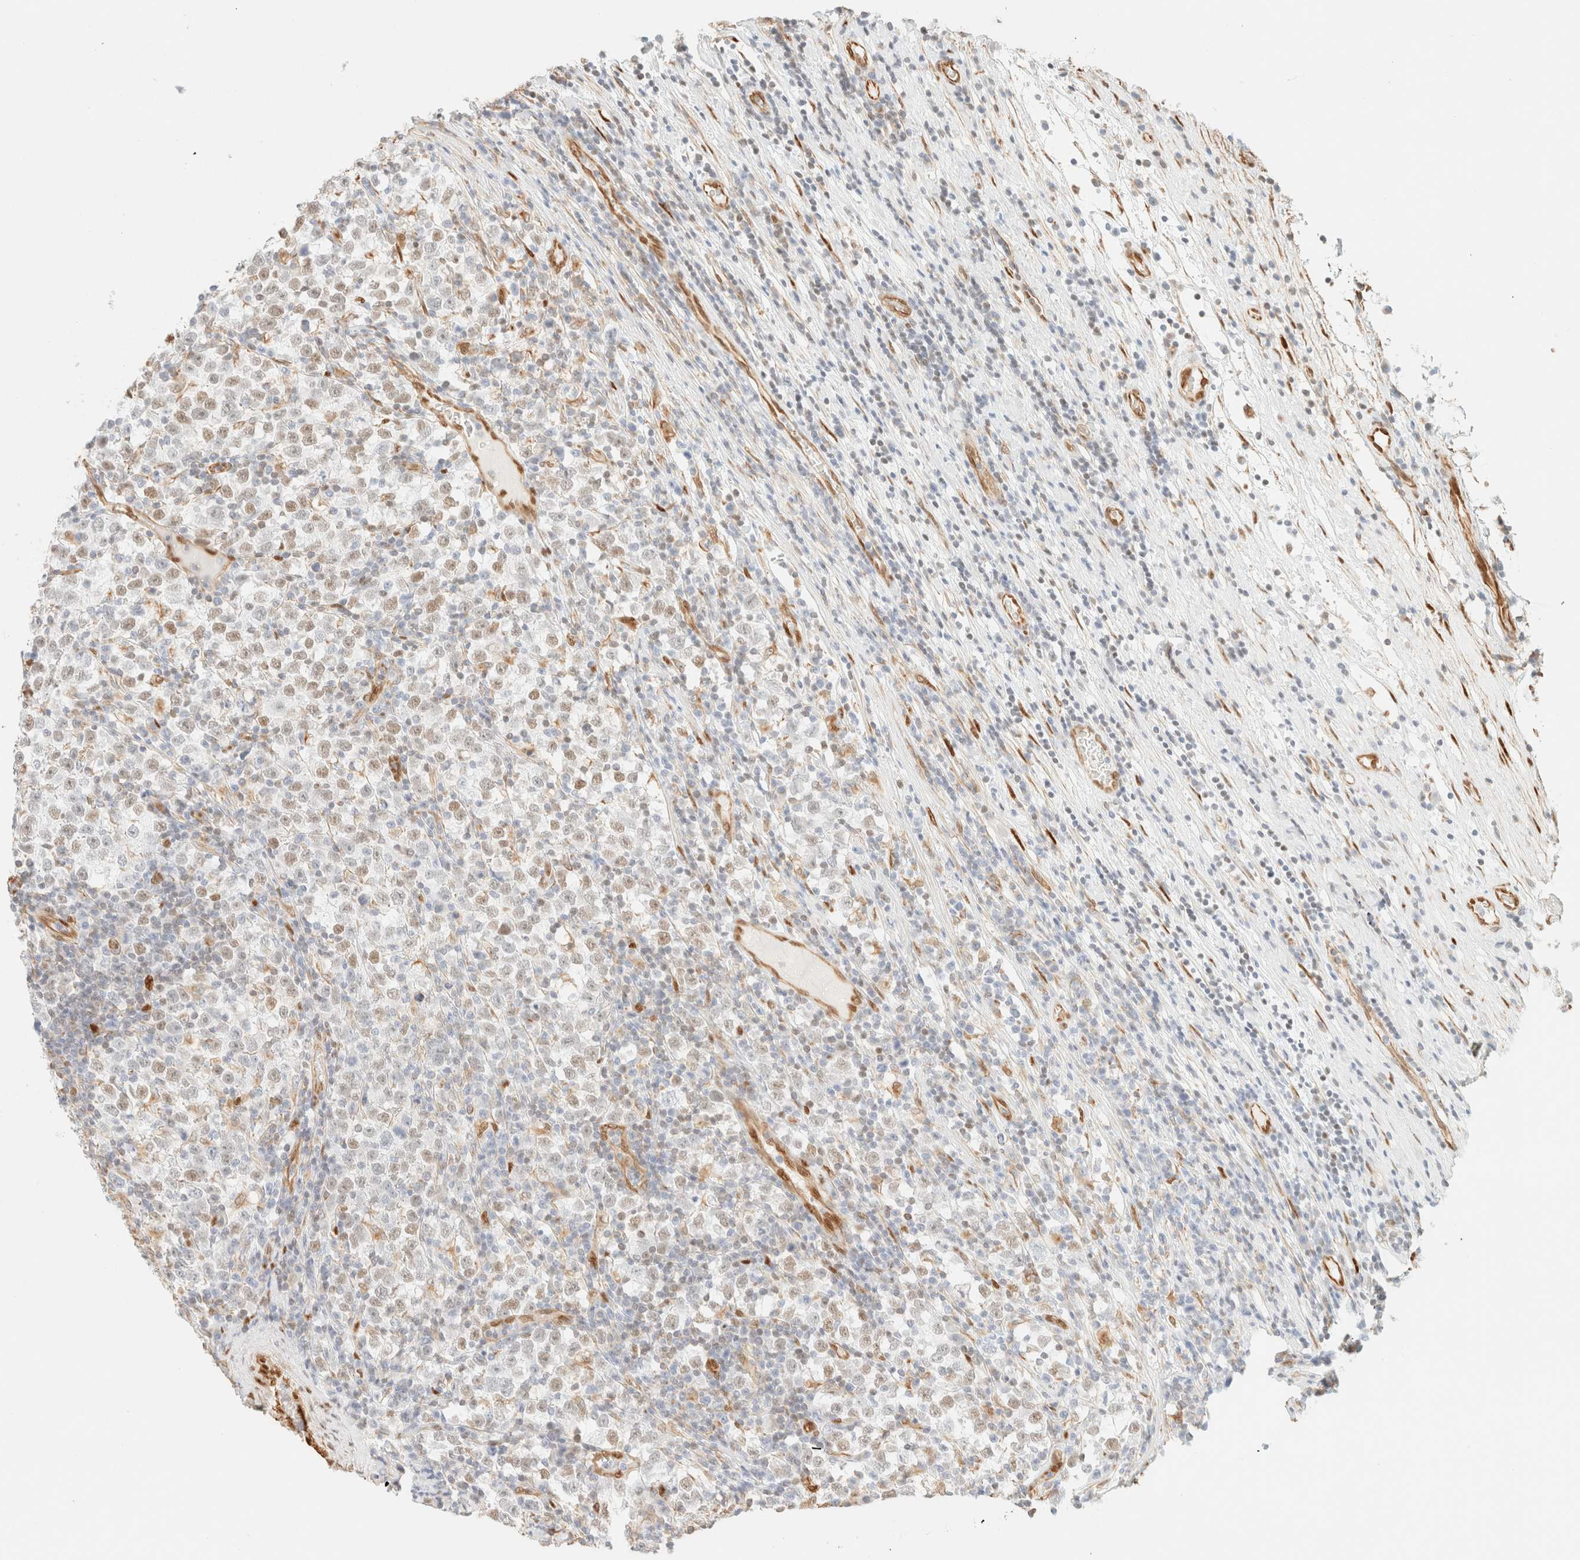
{"staining": {"intensity": "weak", "quantity": "<25%", "location": "nuclear"}, "tissue": "testis cancer", "cell_type": "Tumor cells", "image_type": "cancer", "snomed": [{"axis": "morphology", "description": "Normal tissue, NOS"}, {"axis": "morphology", "description": "Seminoma, NOS"}, {"axis": "topography", "description": "Testis"}], "caption": "High power microscopy micrograph of an immunohistochemistry (IHC) image of testis cancer, revealing no significant positivity in tumor cells.", "gene": "ZSCAN18", "patient": {"sex": "male", "age": 43}}